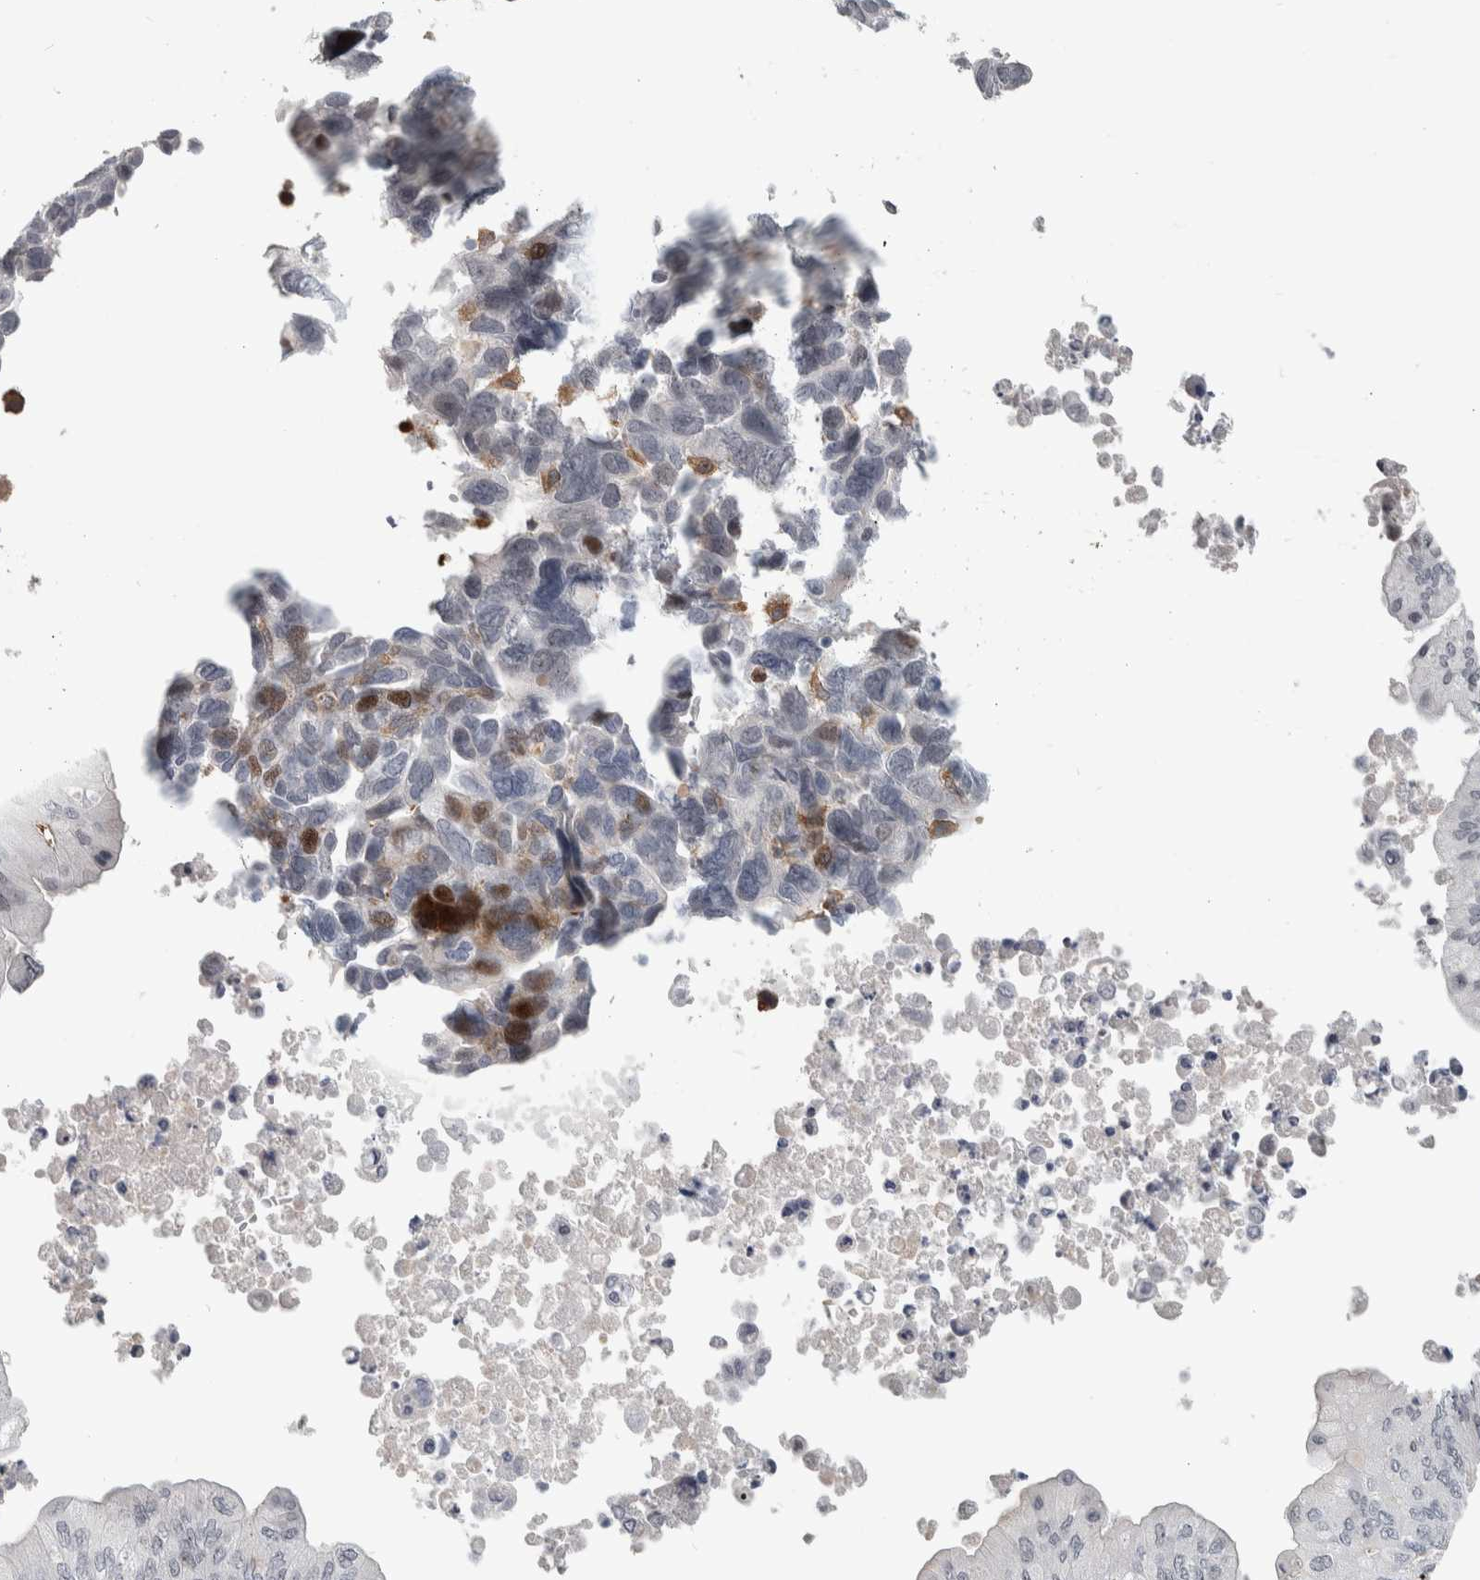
{"staining": {"intensity": "moderate", "quantity": "<25%", "location": "cytoplasmic/membranous,nuclear"}, "tissue": "ovarian cancer", "cell_type": "Tumor cells", "image_type": "cancer", "snomed": [{"axis": "morphology", "description": "Cystadenocarcinoma, mucinous, NOS"}, {"axis": "topography", "description": "Ovary"}], "caption": "The immunohistochemical stain highlights moderate cytoplasmic/membranous and nuclear staining in tumor cells of ovarian mucinous cystadenocarcinoma tissue.", "gene": "MSL1", "patient": {"sex": "female", "age": 61}}